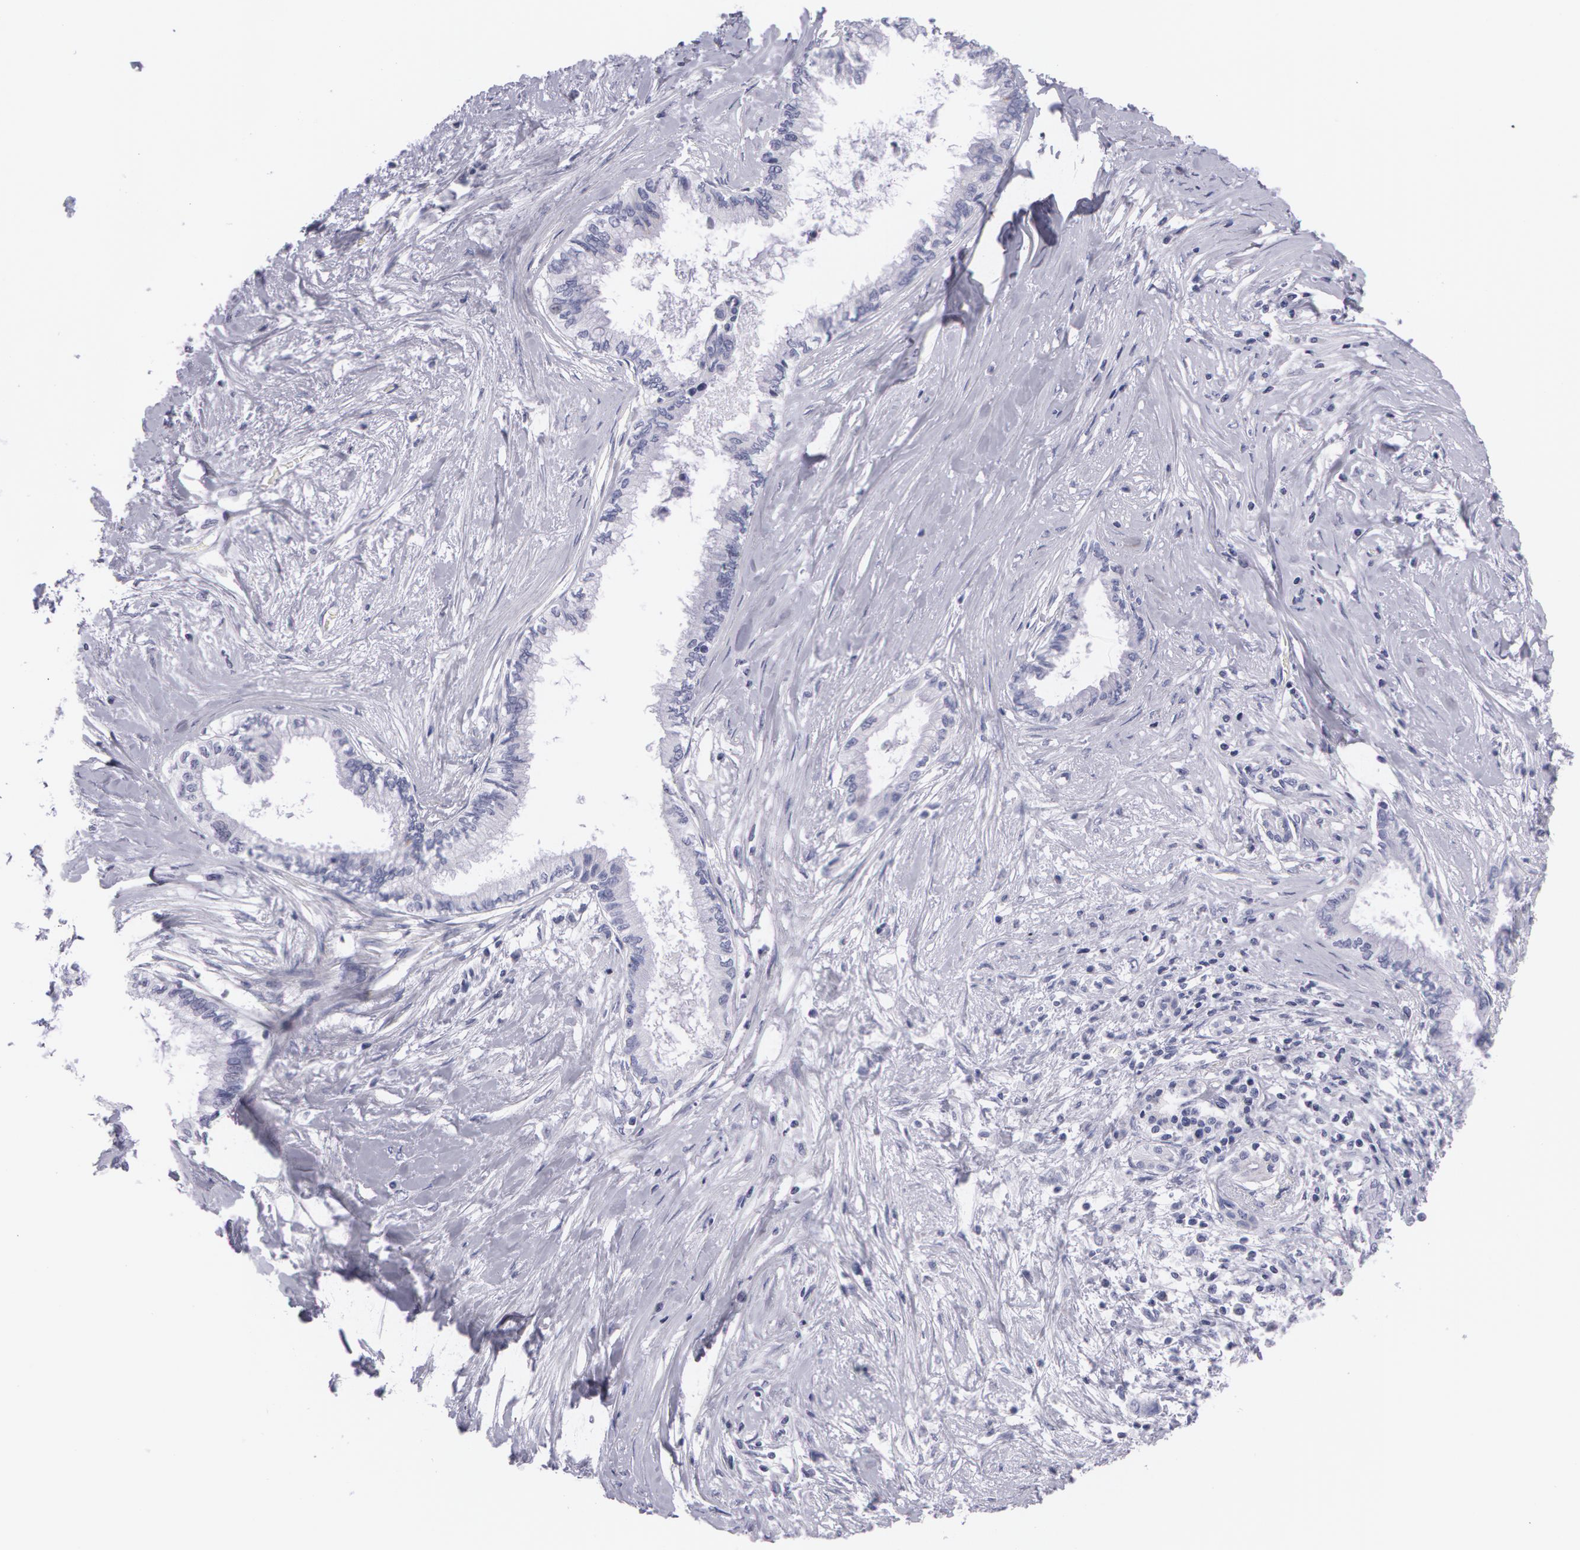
{"staining": {"intensity": "negative", "quantity": "none", "location": "none"}, "tissue": "pancreatic cancer", "cell_type": "Tumor cells", "image_type": "cancer", "snomed": [{"axis": "morphology", "description": "Adenocarcinoma, NOS"}, {"axis": "topography", "description": "Pancreas"}], "caption": "The IHC micrograph has no significant staining in tumor cells of pancreatic adenocarcinoma tissue.", "gene": "AMACR", "patient": {"sex": "female", "age": 64}}